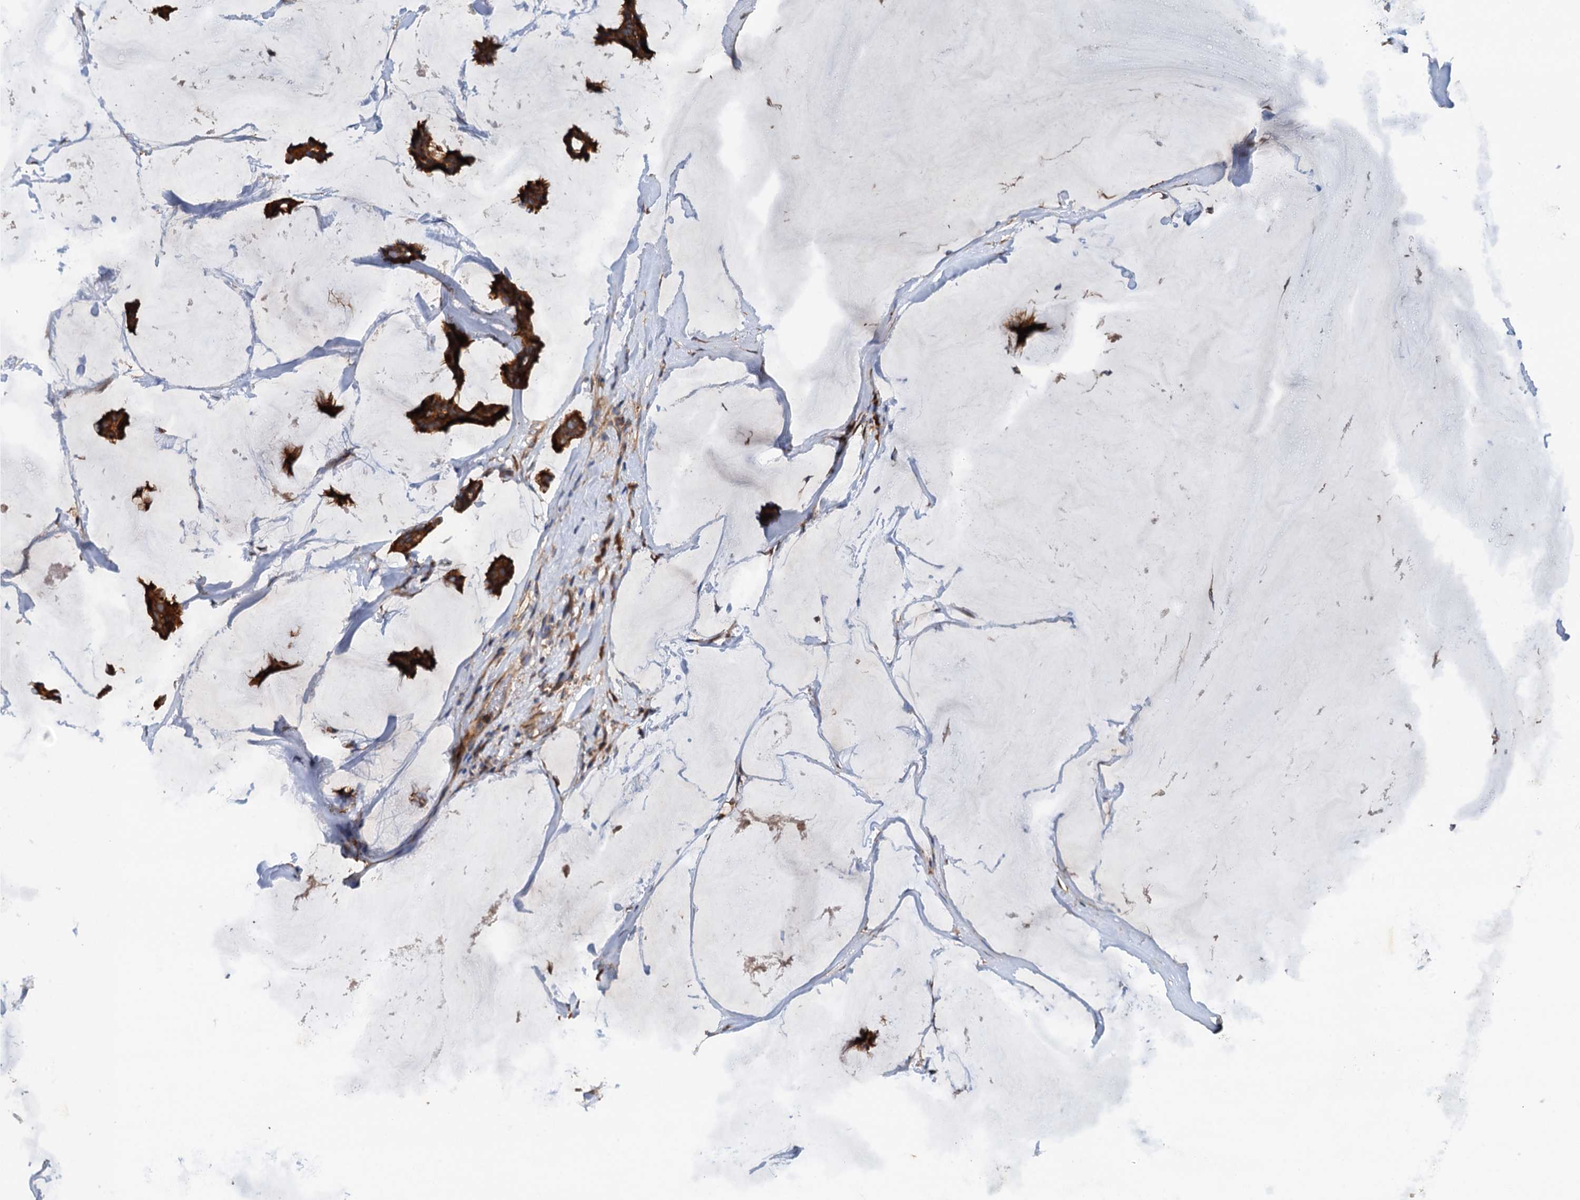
{"staining": {"intensity": "strong", "quantity": ">75%", "location": "cytoplasmic/membranous"}, "tissue": "breast cancer", "cell_type": "Tumor cells", "image_type": "cancer", "snomed": [{"axis": "morphology", "description": "Duct carcinoma"}, {"axis": "topography", "description": "Breast"}], "caption": "Human breast invasive ductal carcinoma stained with a brown dye displays strong cytoplasmic/membranous positive positivity in approximately >75% of tumor cells.", "gene": "COG3", "patient": {"sex": "female", "age": 93}}